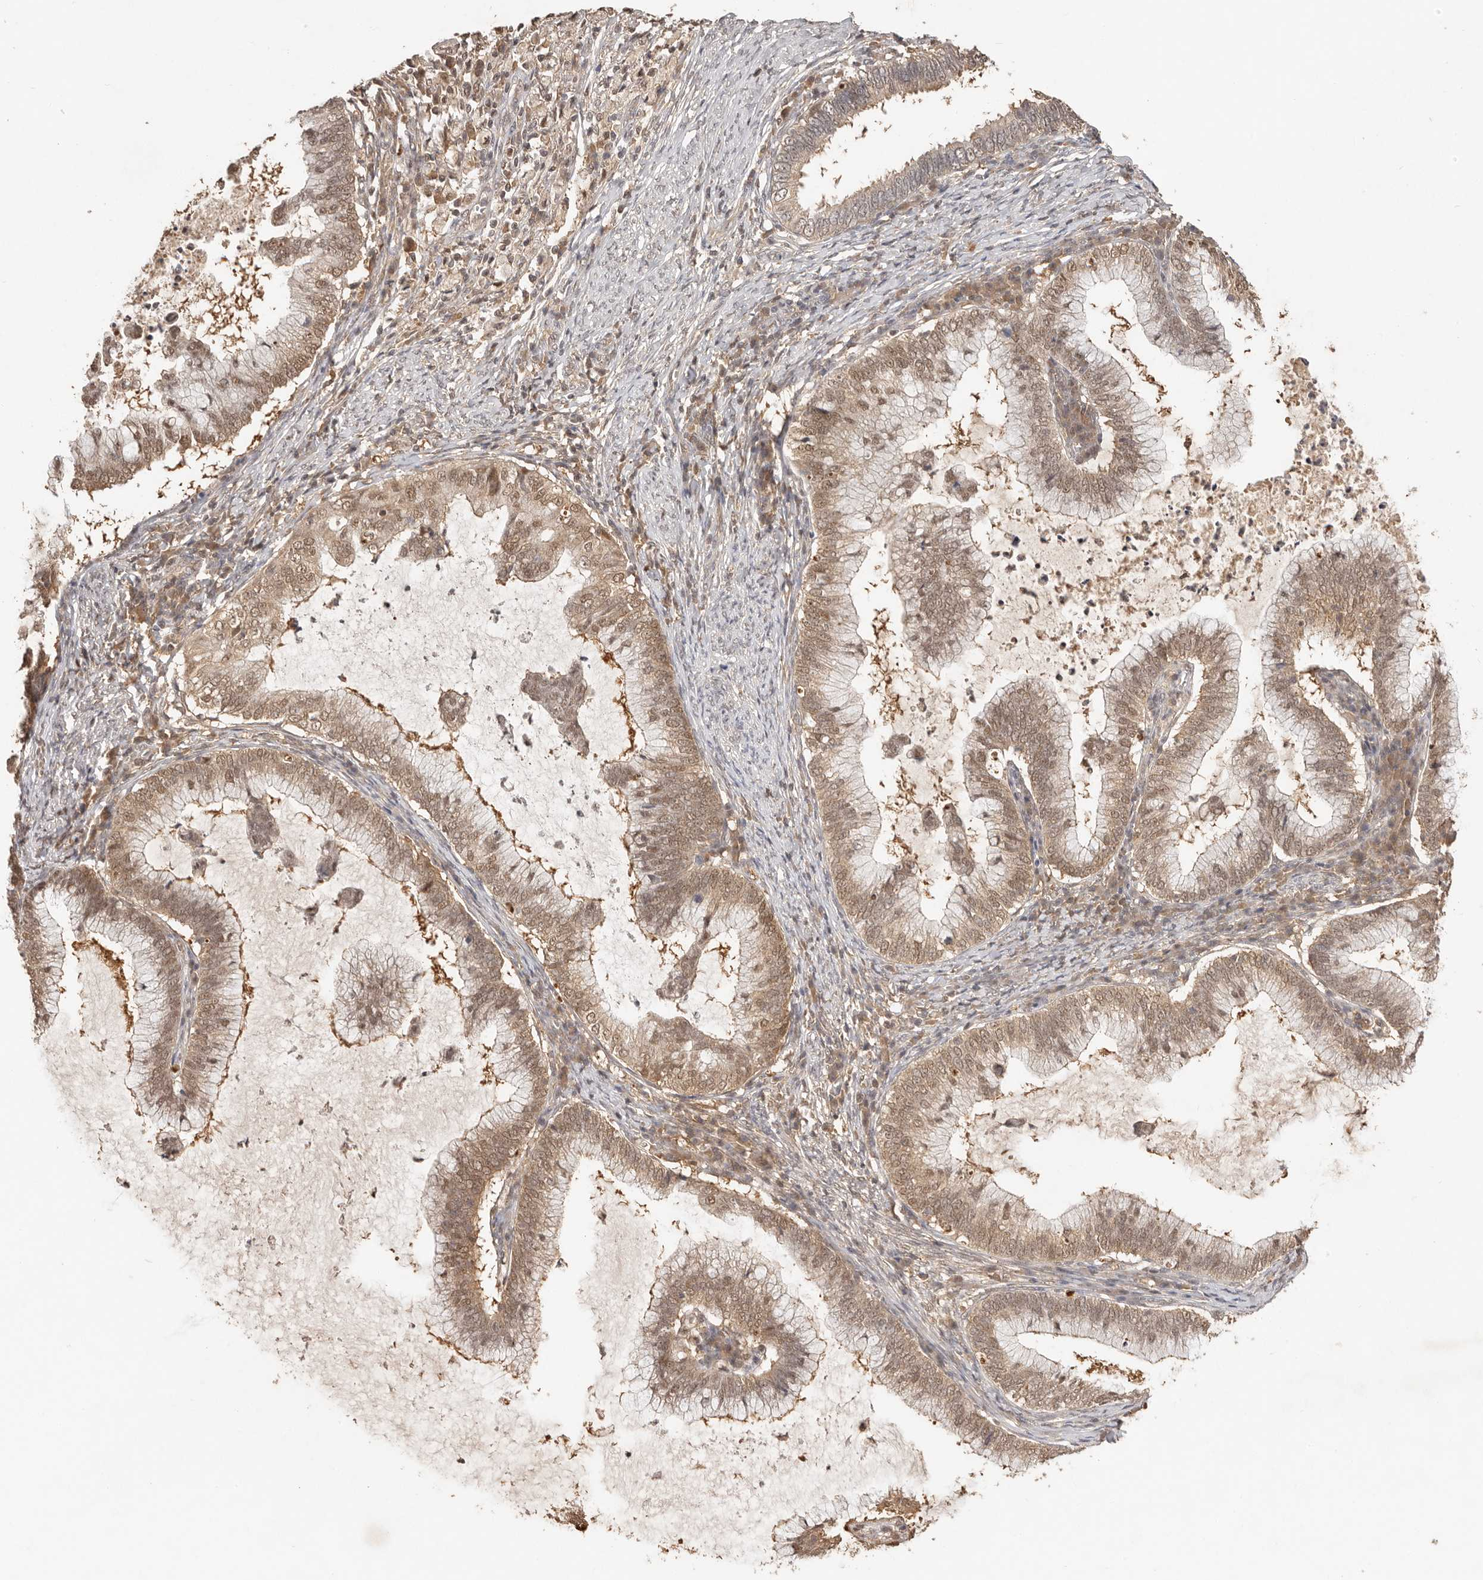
{"staining": {"intensity": "moderate", "quantity": ">75%", "location": "nuclear"}, "tissue": "cervical cancer", "cell_type": "Tumor cells", "image_type": "cancer", "snomed": [{"axis": "morphology", "description": "Adenocarcinoma, NOS"}, {"axis": "topography", "description": "Cervix"}], "caption": "Adenocarcinoma (cervical) stained with a protein marker displays moderate staining in tumor cells.", "gene": "PSMA5", "patient": {"sex": "female", "age": 36}}